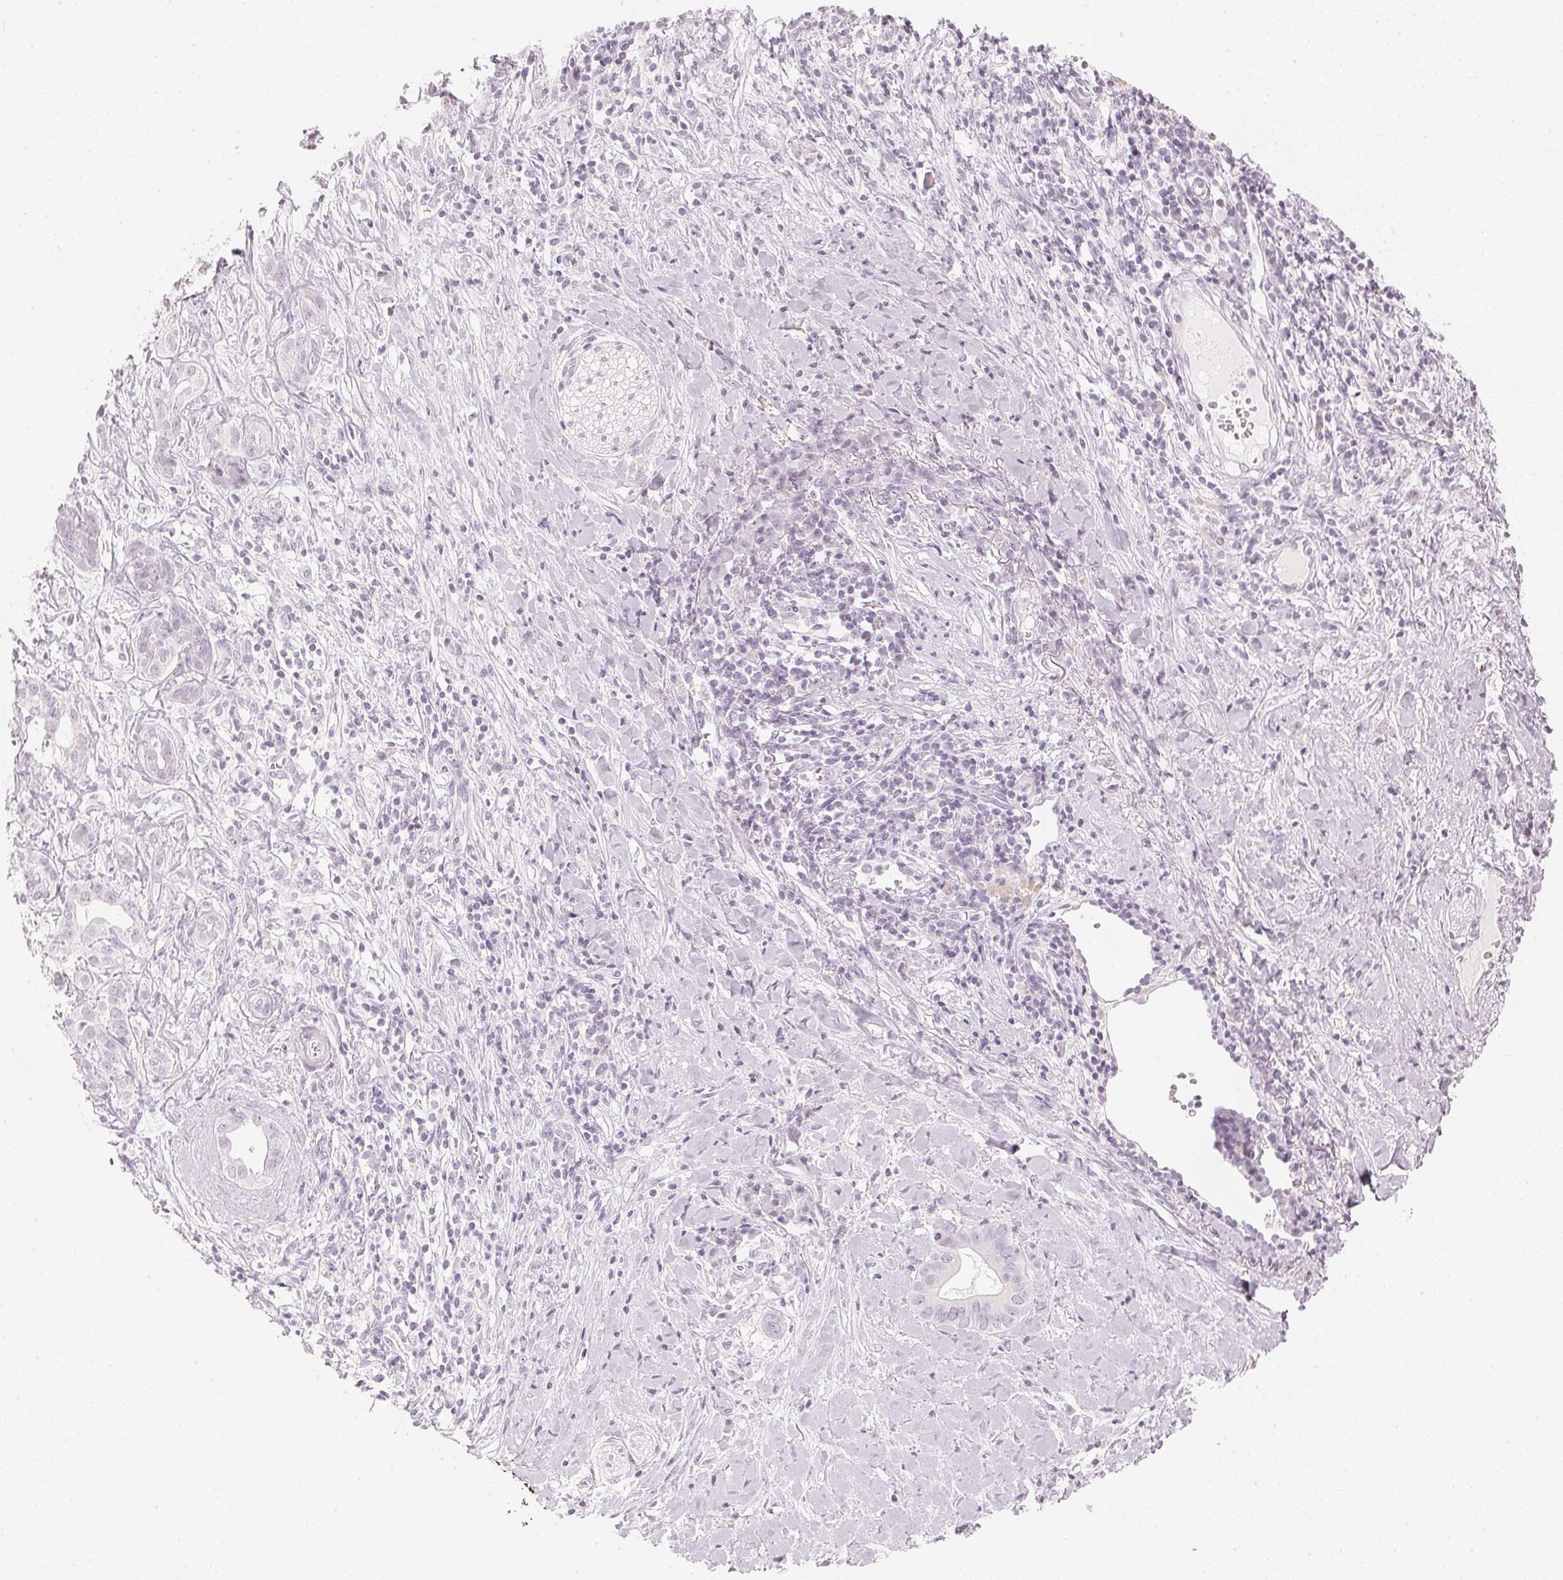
{"staining": {"intensity": "negative", "quantity": "none", "location": "none"}, "tissue": "pancreatic cancer", "cell_type": "Tumor cells", "image_type": "cancer", "snomed": [{"axis": "morphology", "description": "Adenocarcinoma, NOS"}, {"axis": "topography", "description": "Pancreas"}], "caption": "Tumor cells are negative for brown protein staining in pancreatic cancer.", "gene": "SLC22A8", "patient": {"sex": "male", "age": 61}}